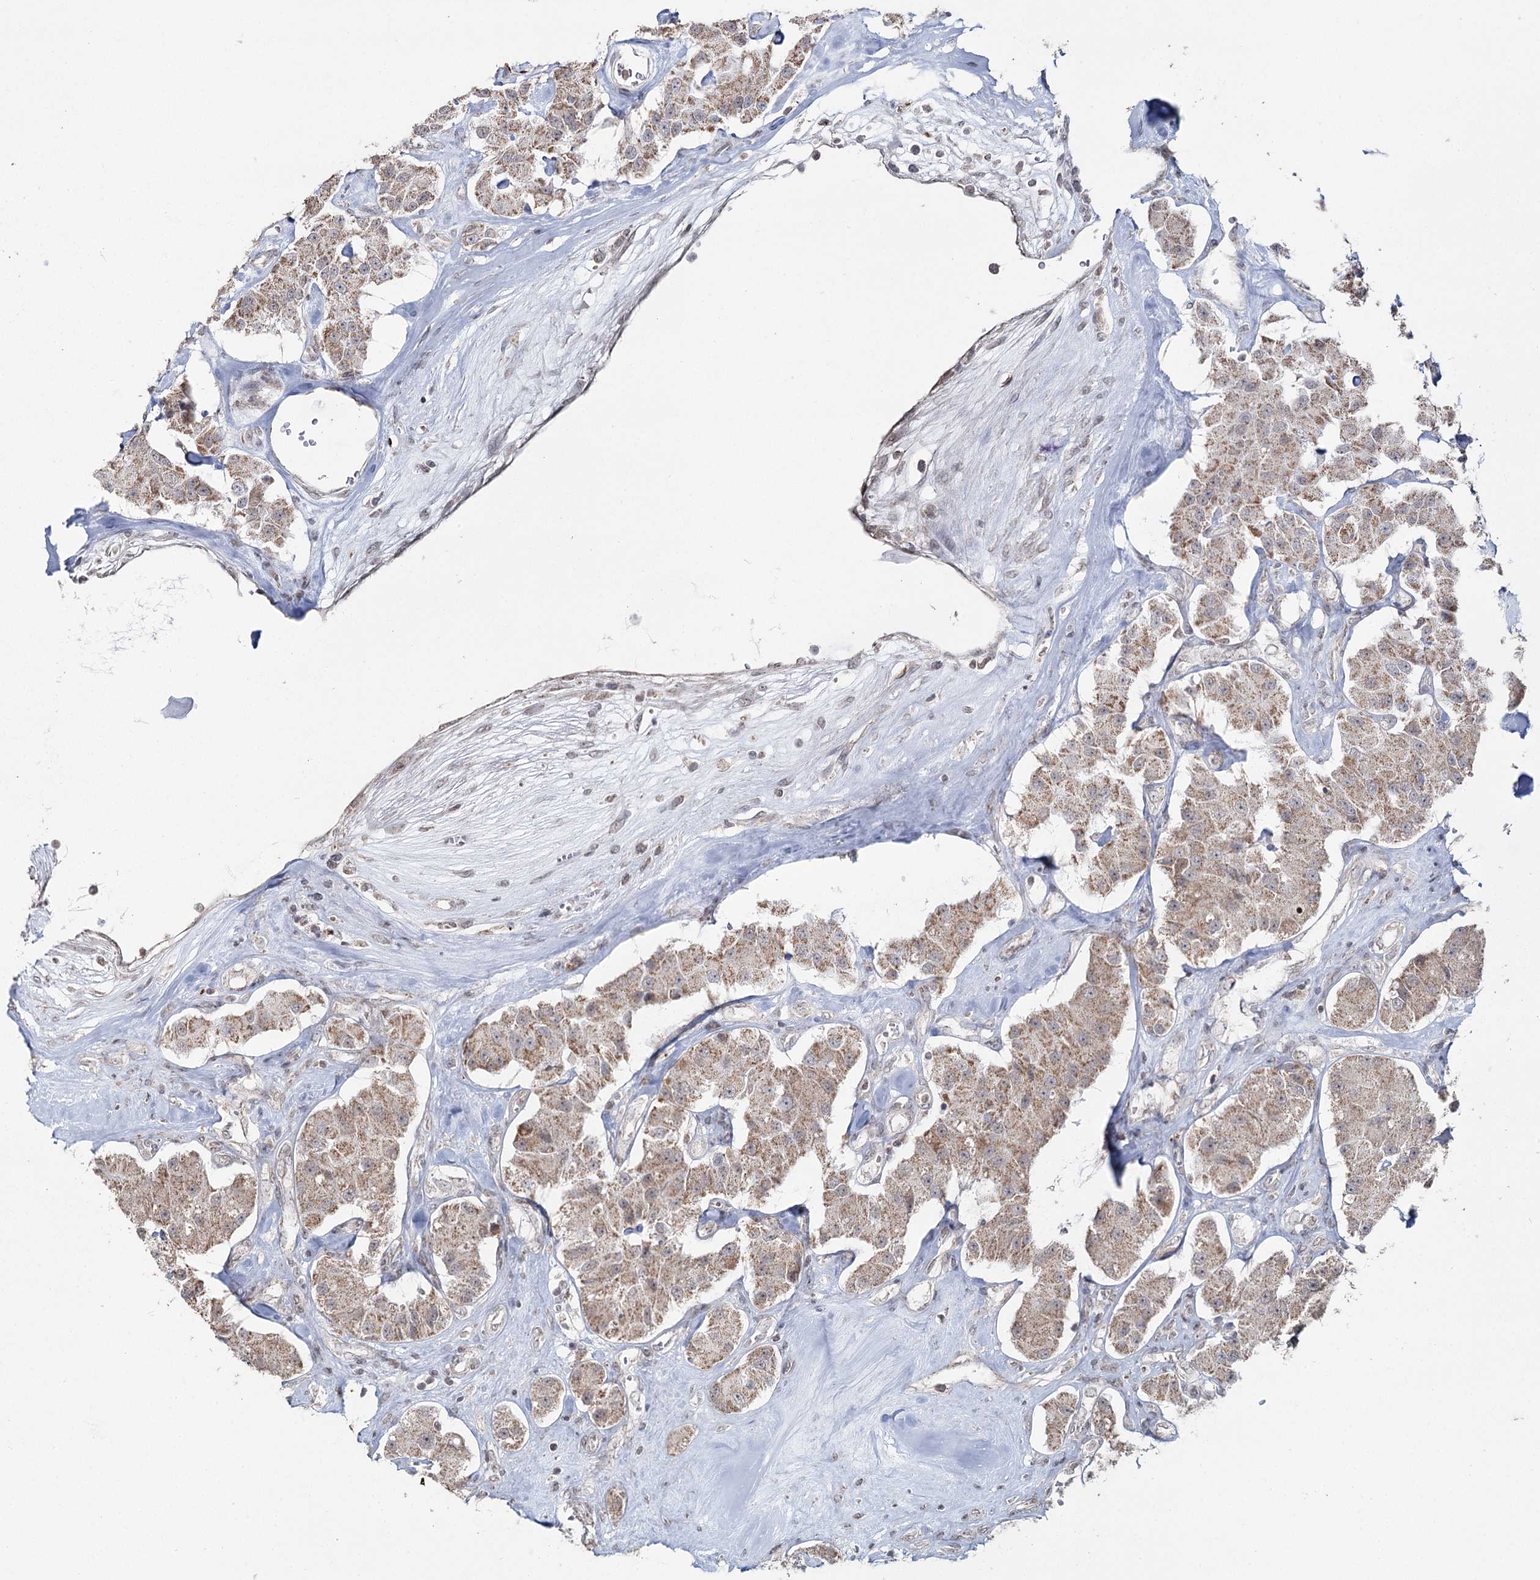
{"staining": {"intensity": "weak", "quantity": ">75%", "location": "cytoplasmic/membranous"}, "tissue": "carcinoid", "cell_type": "Tumor cells", "image_type": "cancer", "snomed": [{"axis": "morphology", "description": "Carcinoid, malignant, NOS"}, {"axis": "topography", "description": "Pancreas"}], "caption": "A histopathology image of malignant carcinoid stained for a protein exhibits weak cytoplasmic/membranous brown staining in tumor cells. The protein is stained brown, and the nuclei are stained in blue (DAB IHC with brightfield microscopy, high magnification).", "gene": "PDHX", "patient": {"sex": "male", "age": 41}}